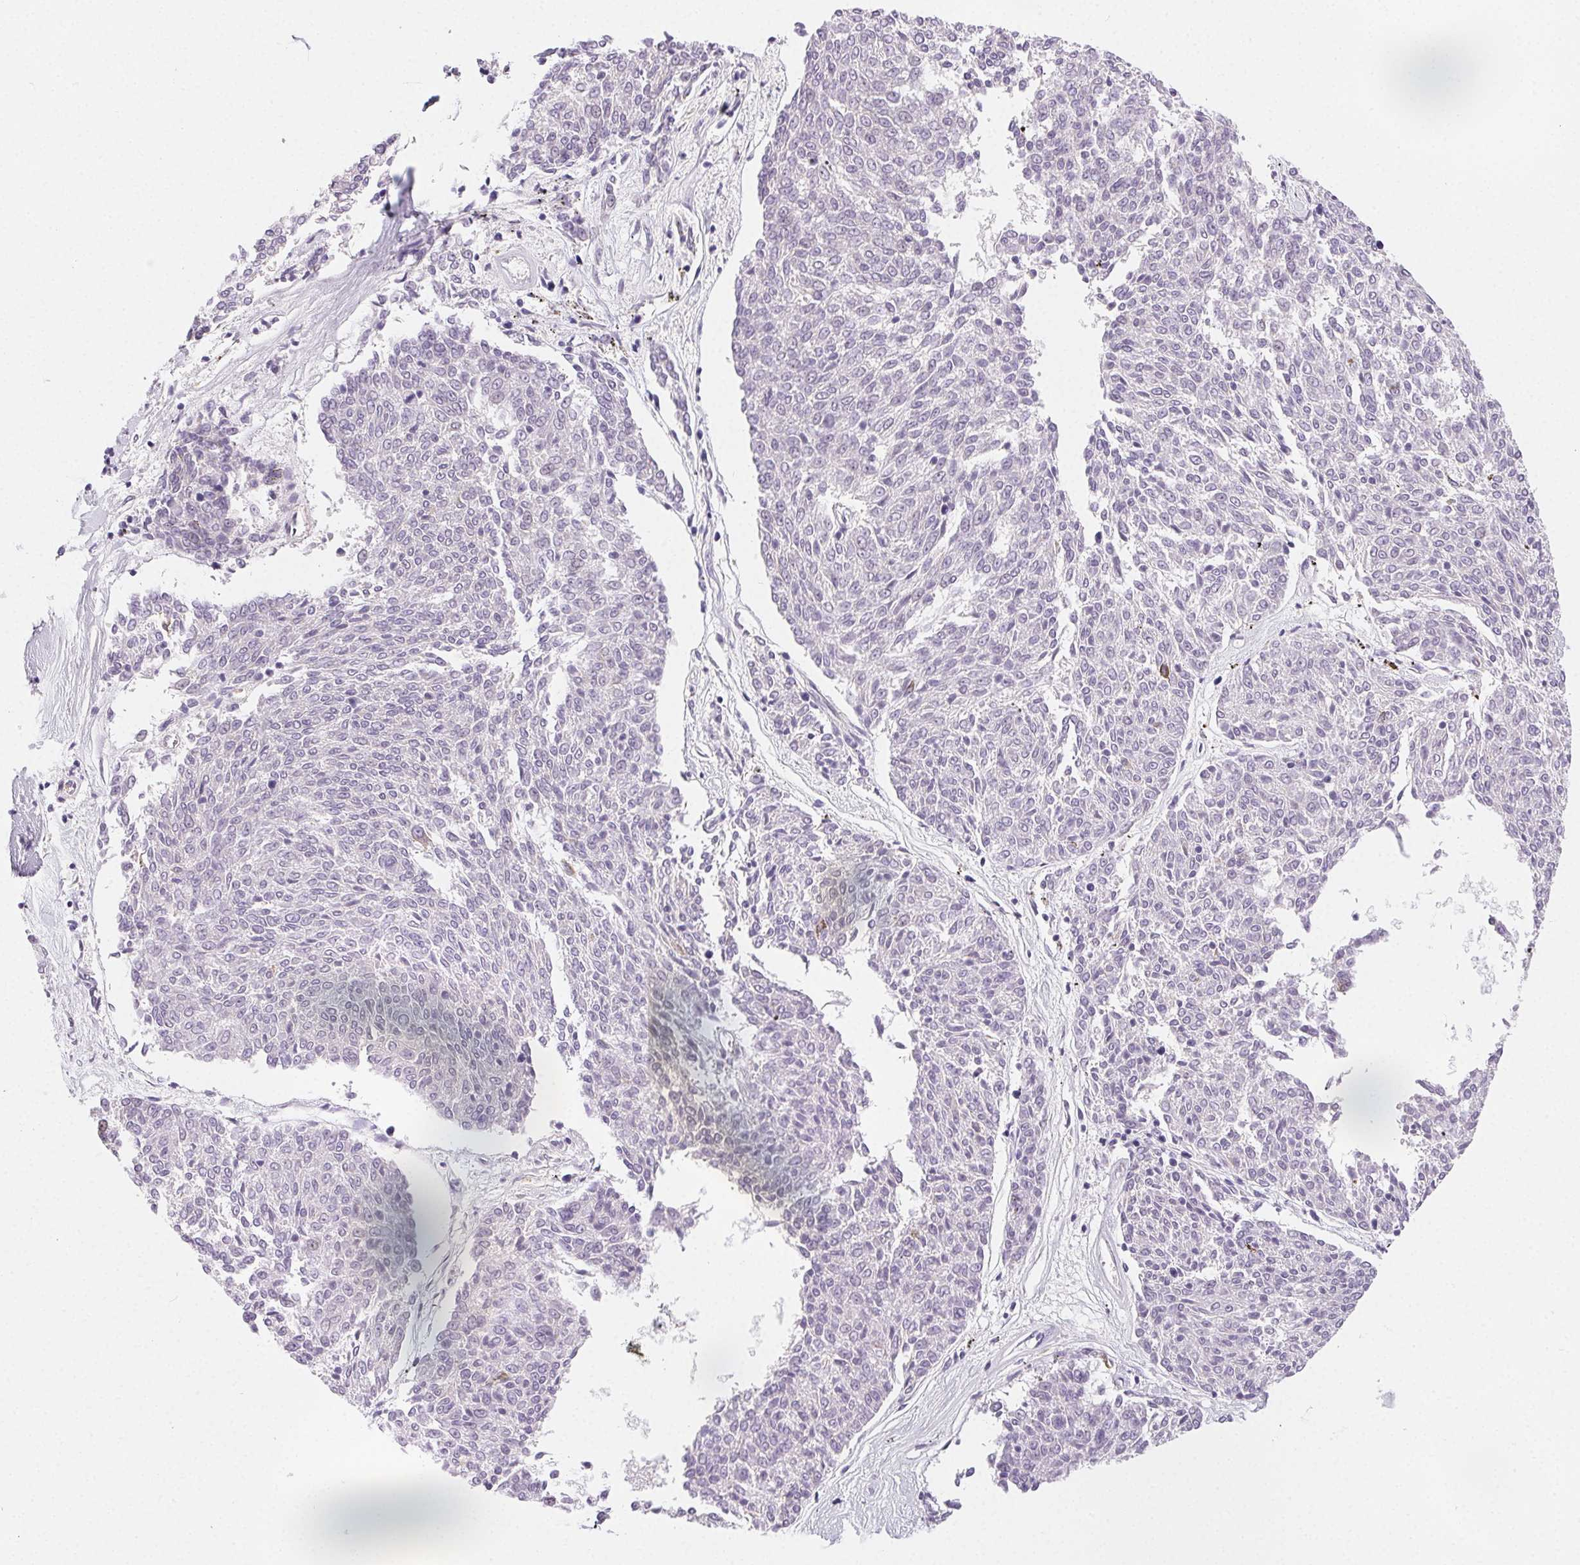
{"staining": {"intensity": "negative", "quantity": "none", "location": "none"}, "tissue": "melanoma", "cell_type": "Tumor cells", "image_type": "cancer", "snomed": [{"axis": "morphology", "description": "Malignant melanoma, NOS"}, {"axis": "topography", "description": "Skin"}], "caption": "An immunohistochemistry (IHC) histopathology image of melanoma is shown. There is no staining in tumor cells of melanoma.", "gene": "CSN1S1", "patient": {"sex": "female", "age": 72}}